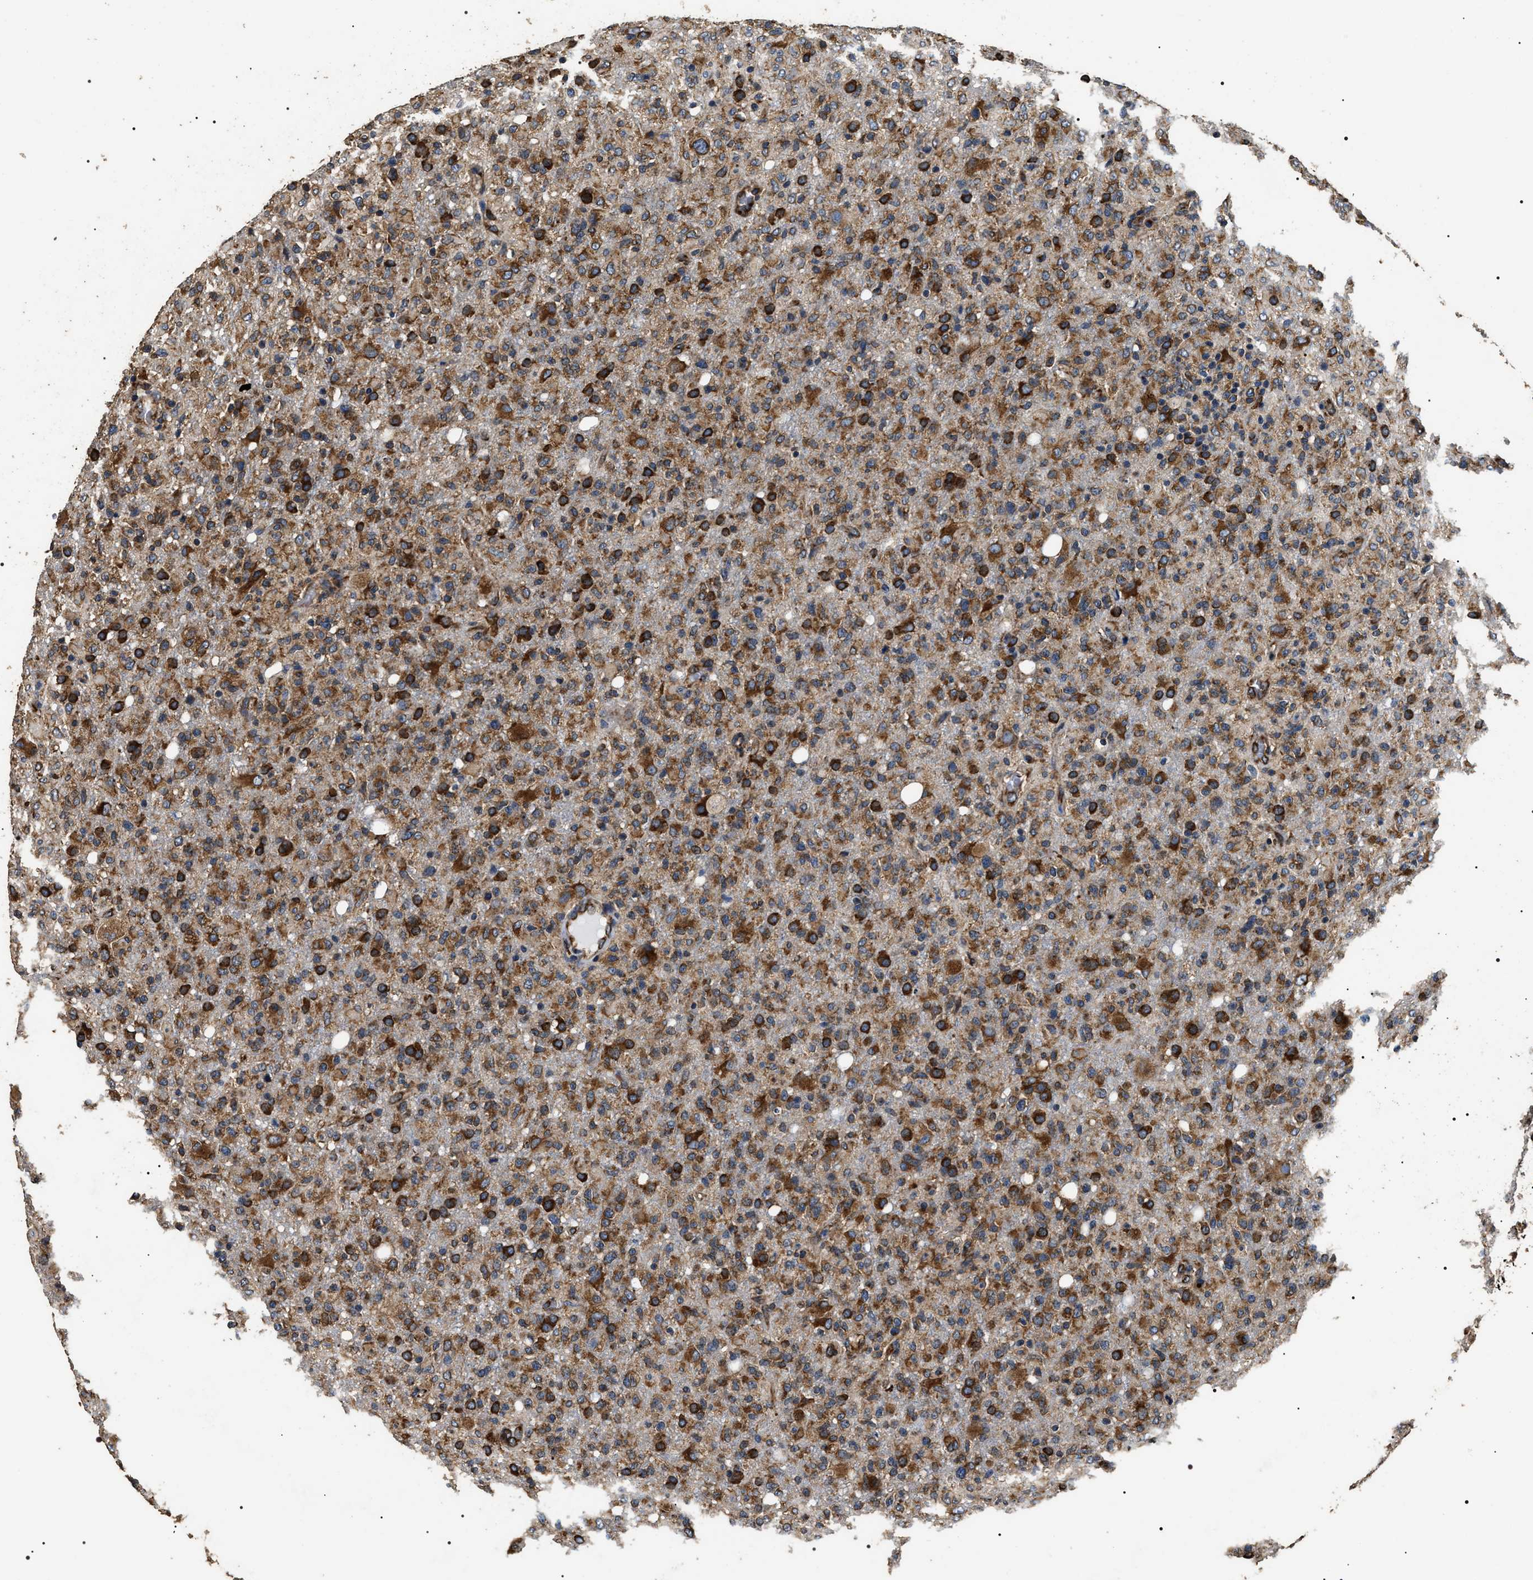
{"staining": {"intensity": "strong", "quantity": ">75%", "location": "cytoplasmic/membranous"}, "tissue": "glioma", "cell_type": "Tumor cells", "image_type": "cancer", "snomed": [{"axis": "morphology", "description": "Glioma, malignant, High grade"}, {"axis": "topography", "description": "Brain"}], "caption": "Immunohistochemical staining of human high-grade glioma (malignant) reveals high levels of strong cytoplasmic/membranous positivity in approximately >75% of tumor cells.", "gene": "KTN1", "patient": {"sex": "female", "age": 57}}